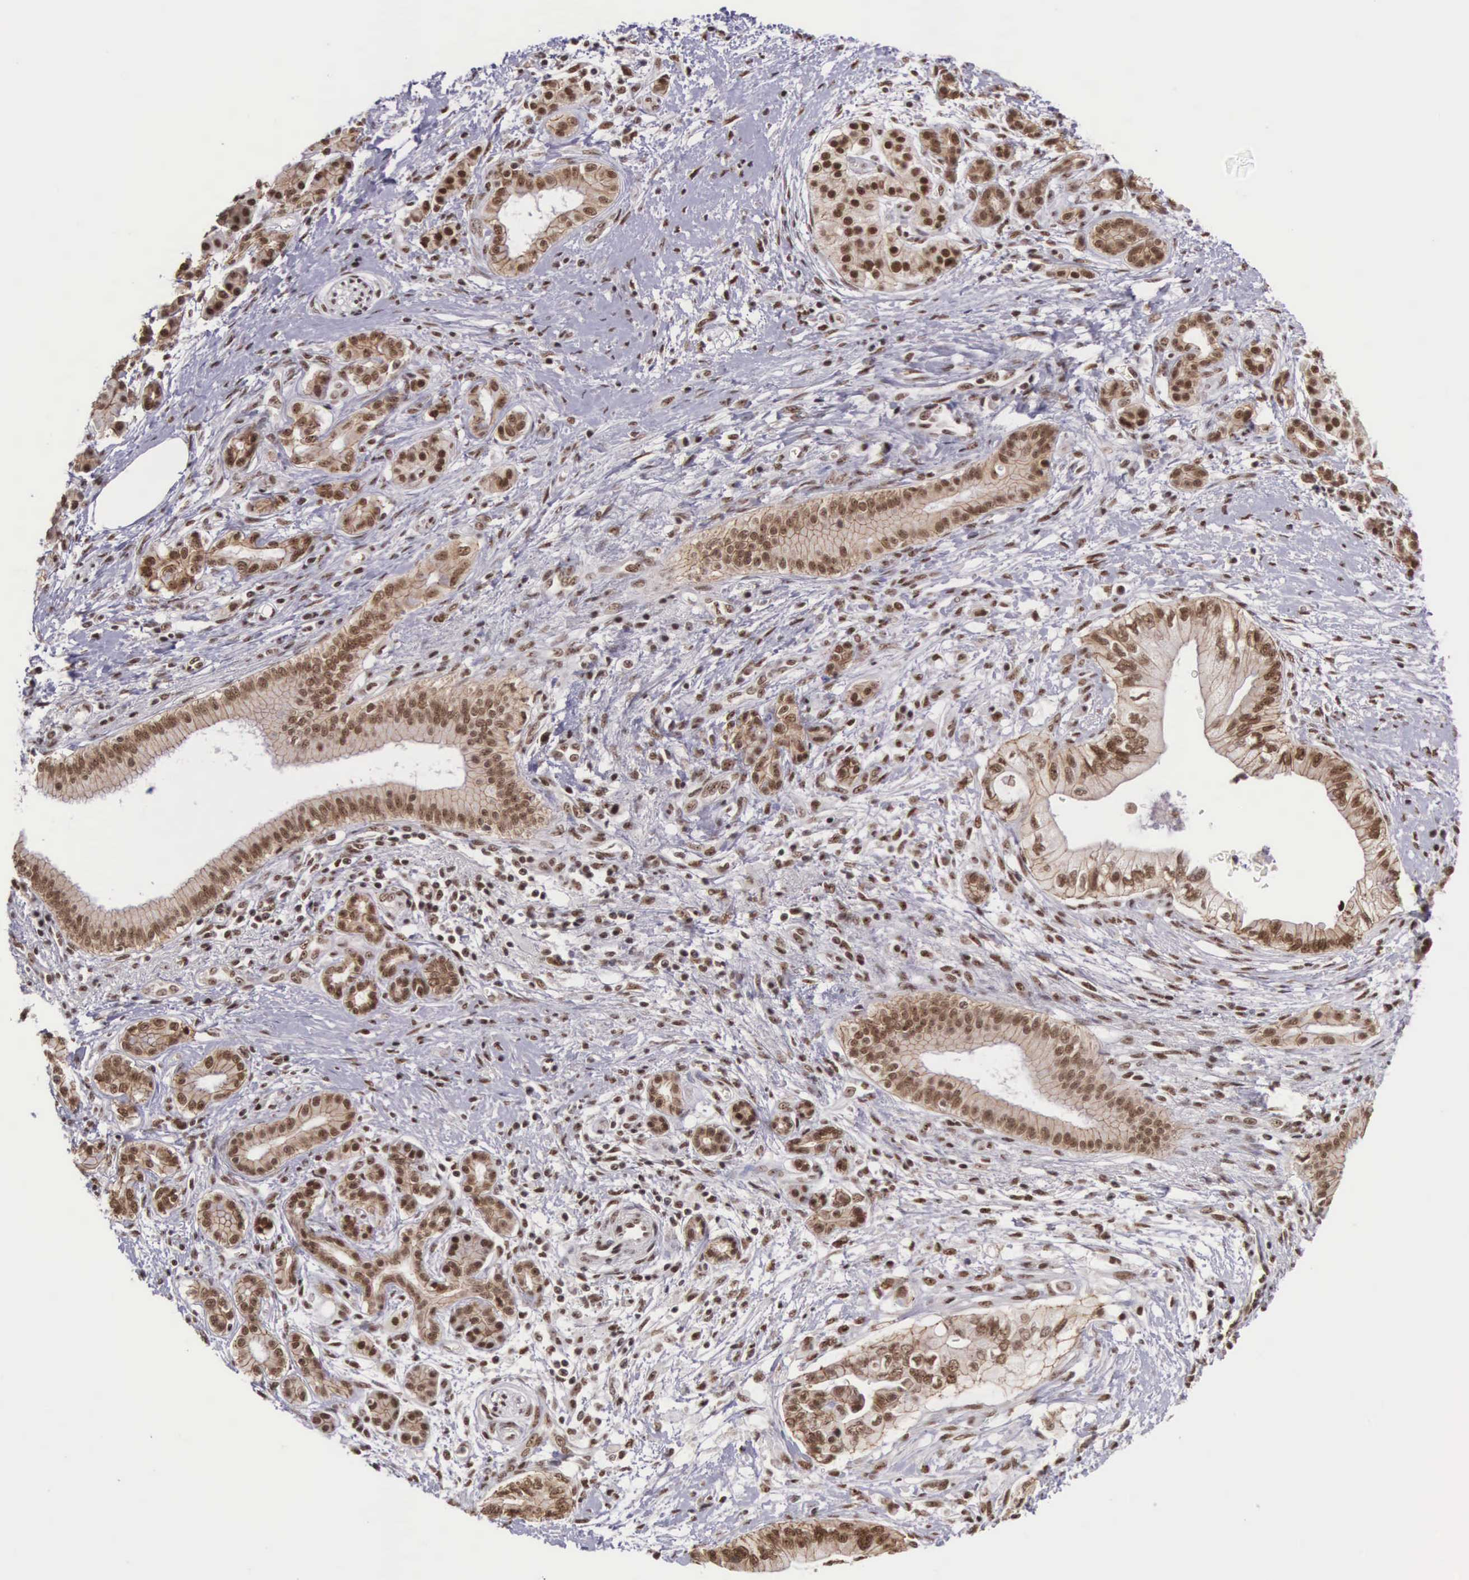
{"staining": {"intensity": "moderate", "quantity": ">75%", "location": "cytoplasmic/membranous,nuclear"}, "tissue": "pancreatic cancer", "cell_type": "Tumor cells", "image_type": "cancer", "snomed": [{"axis": "morphology", "description": "Adenocarcinoma, NOS"}, {"axis": "topography", "description": "Pancreas"}], "caption": "Human pancreatic adenocarcinoma stained with a protein marker displays moderate staining in tumor cells.", "gene": "POLR2F", "patient": {"sex": "female", "age": 66}}